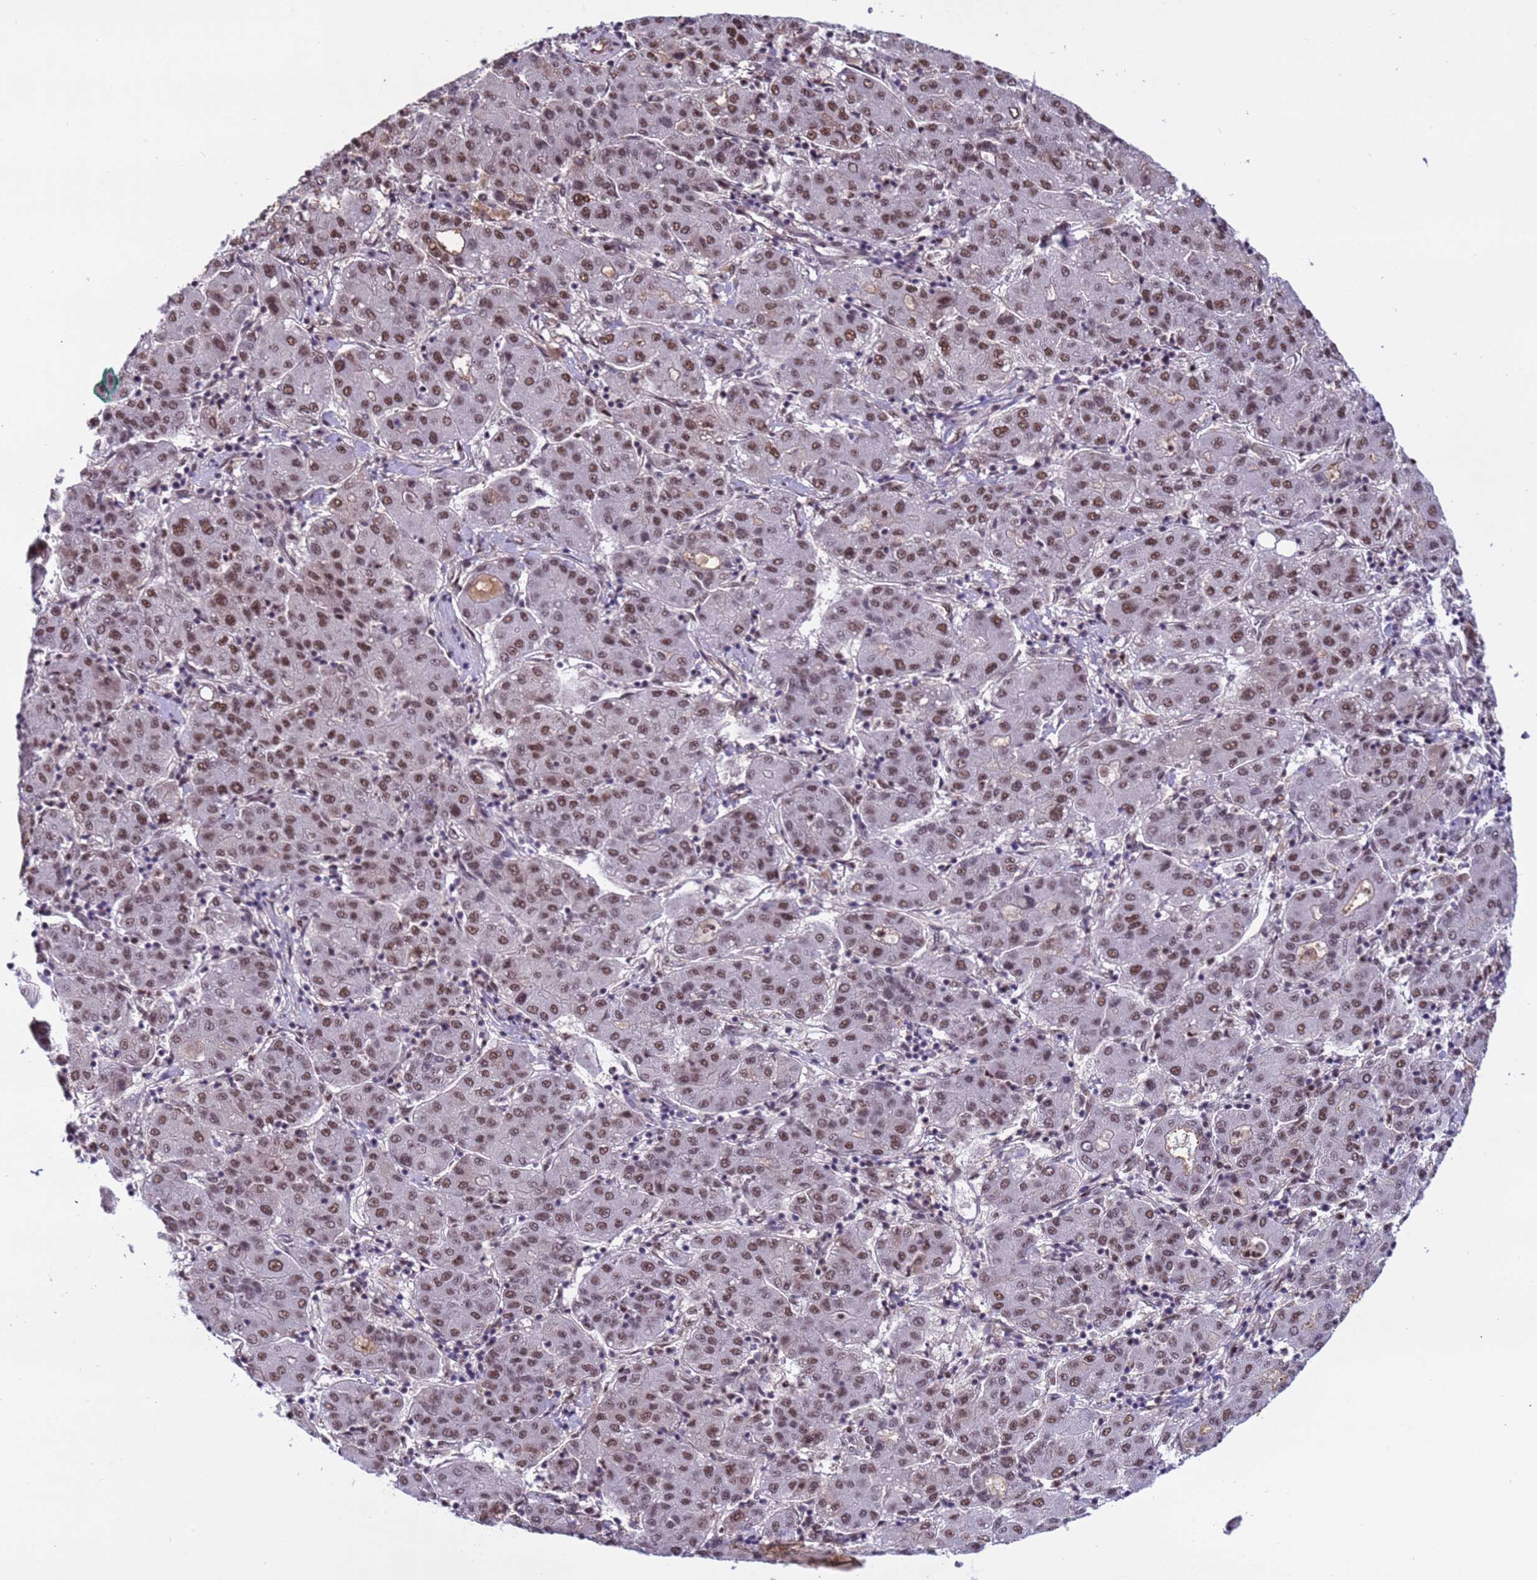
{"staining": {"intensity": "moderate", "quantity": ">75%", "location": "nuclear"}, "tissue": "liver cancer", "cell_type": "Tumor cells", "image_type": "cancer", "snomed": [{"axis": "morphology", "description": "Carcinoma, Hepatocellular, NOS"}, {"axis": "topography", "description": "Liver"}], "caption": "The photomicrograph shows a brown stain indicating the presence of a protein in the nuclear of tumor cells in hepatocellular carcinoma (liver).", "gene": "SRRT", "patient": {"sex": "male", "age": 65}}